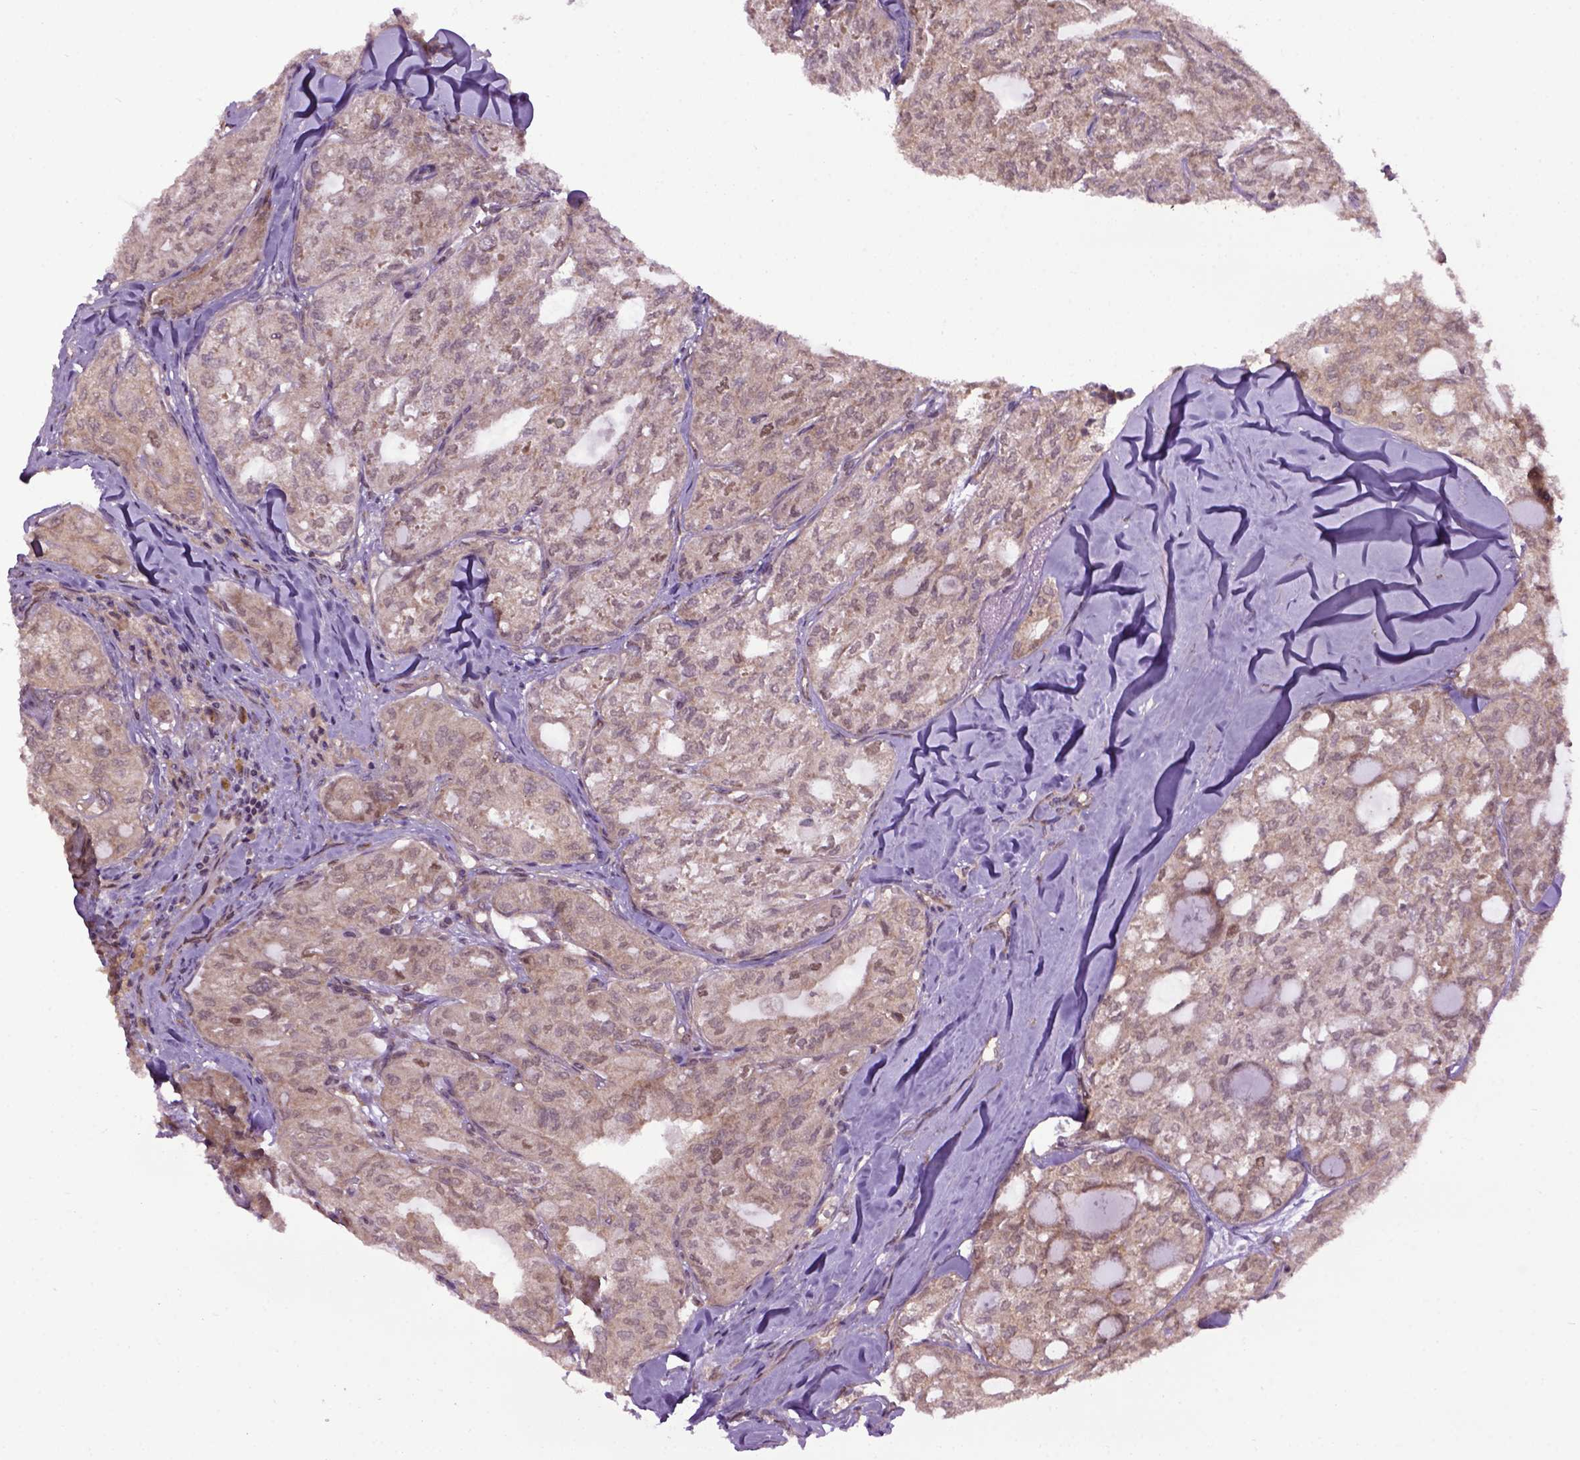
{"staining": {"intensity": "weak", "quantity": ">75%", "location": "cytoplasmic/membranous"}, "tissue": "thyroid cancer", "cell_type": "Tumor cells", "image_type": "cancer", "snomed": [{"axis": "morphology", "description": "Follicular adenoma carcinoma, NOS"}, {"axis": "topography", "description": "Thyroid gland"}], "caption": "The image demonstrates staining of follicular adenoma carcinoma (thyroid), revealing weak cytoplasmic/membranous protein expression (brown color) within tumor cells.", "gene": "WDR48", "patient": {"sex": "male", "age": 75}}